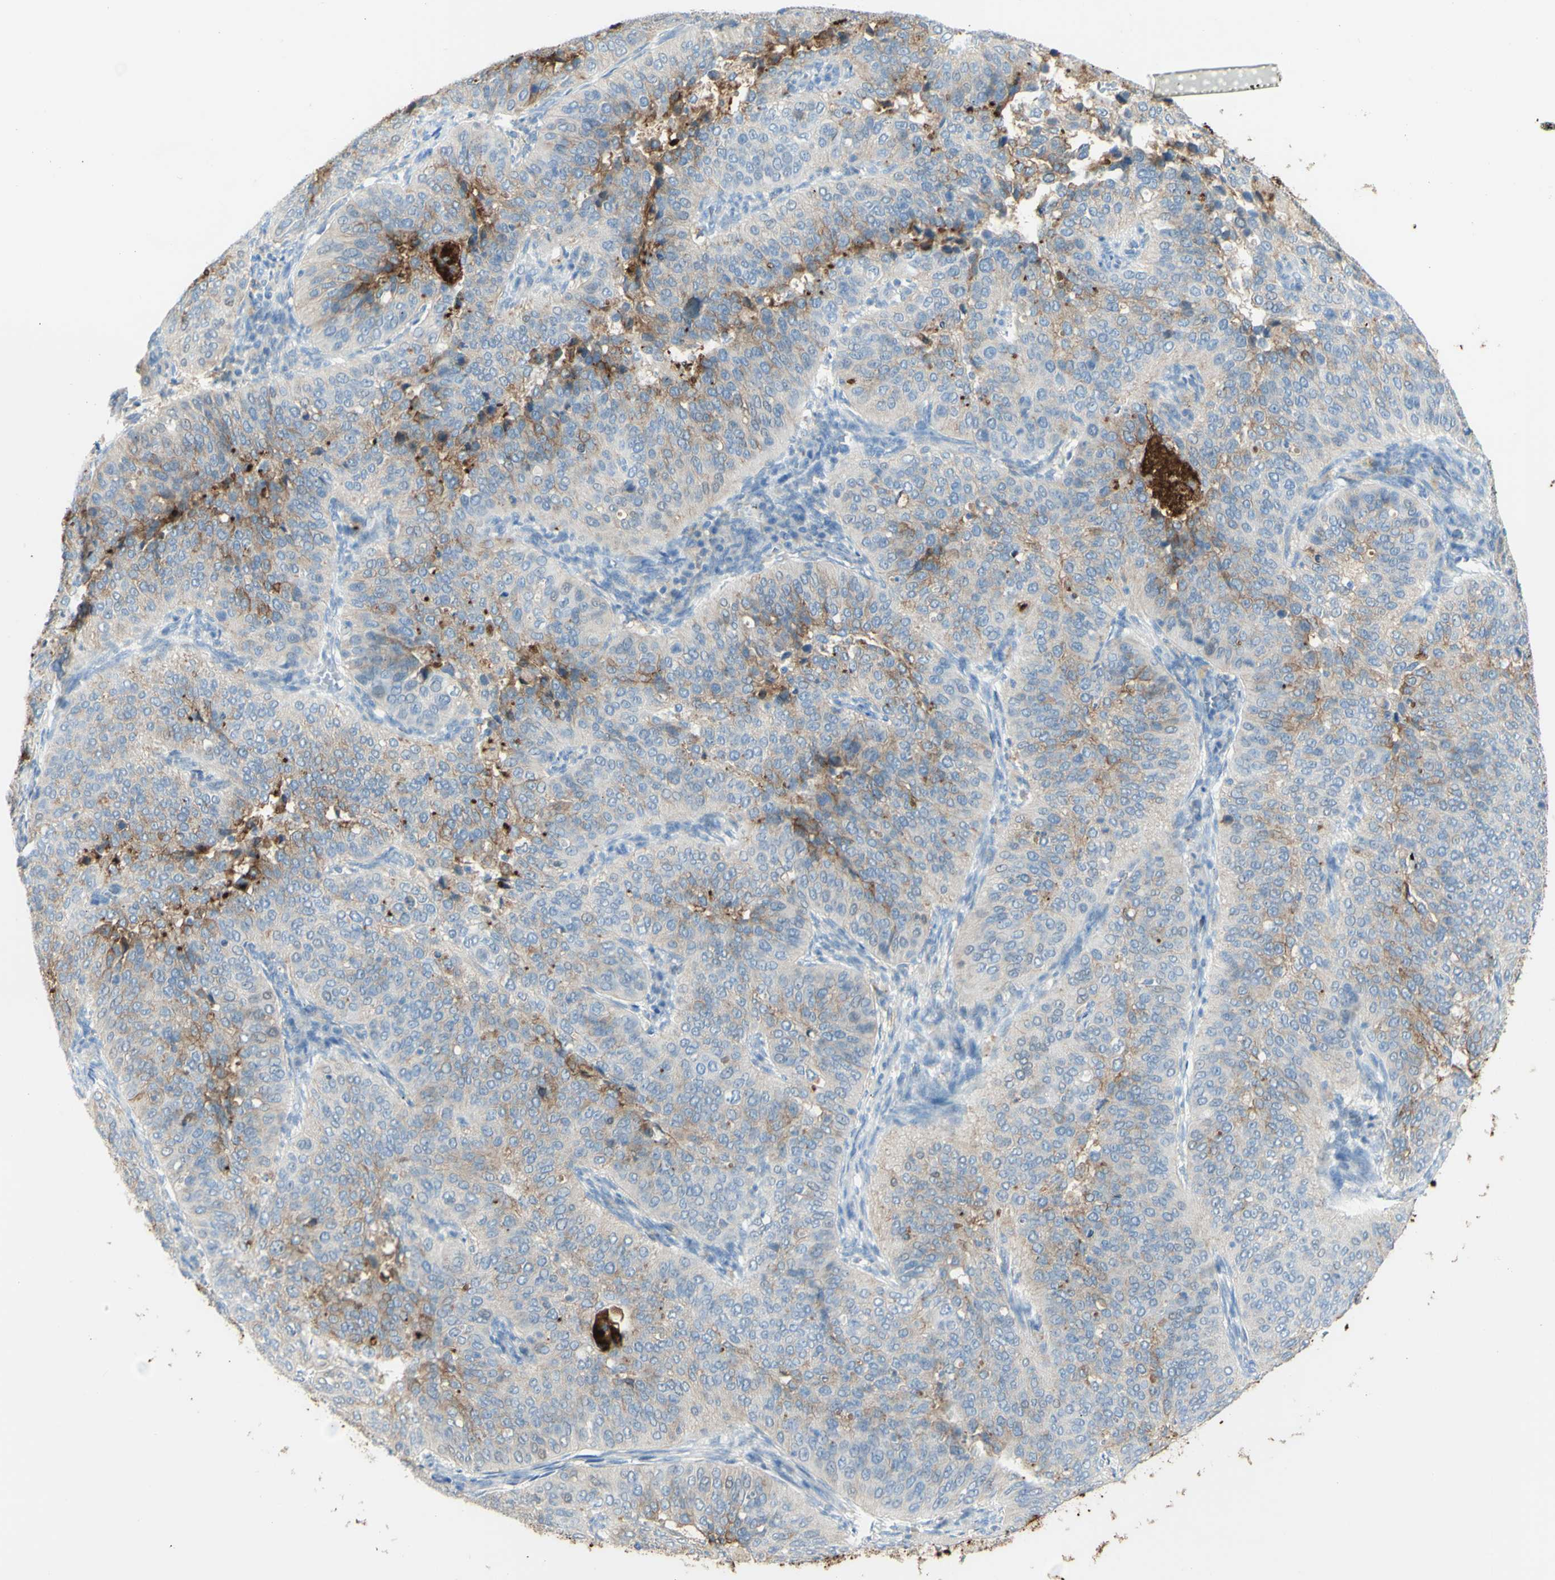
{"staining": {"intensity": "weak", "quantity": "<25%", "location": "cytoplasmic/membranous"}, "tissue": "cervical cancer", "cell_type": "Tumor cells", "image_type": "cancer", "snomed": [{"axis": "morphology", "description": "Normal tissue, NOS"}, {"axis": "morphology", "description": "Squamous cell carcinoma, NOS"}, {"axis": "topography", "description": "Cervix"}], "caption": "Immunohistochemistry histopathology image of neoplastic tissue: human cervical cancer stained with DAB (3,3'-diaminobenzidine) exhibits no significant protein expression in tumor cells. (DAB IHC, high magnification).", "gene": "TSPAN1", "patient": {"sex": "female", "age": 39}}